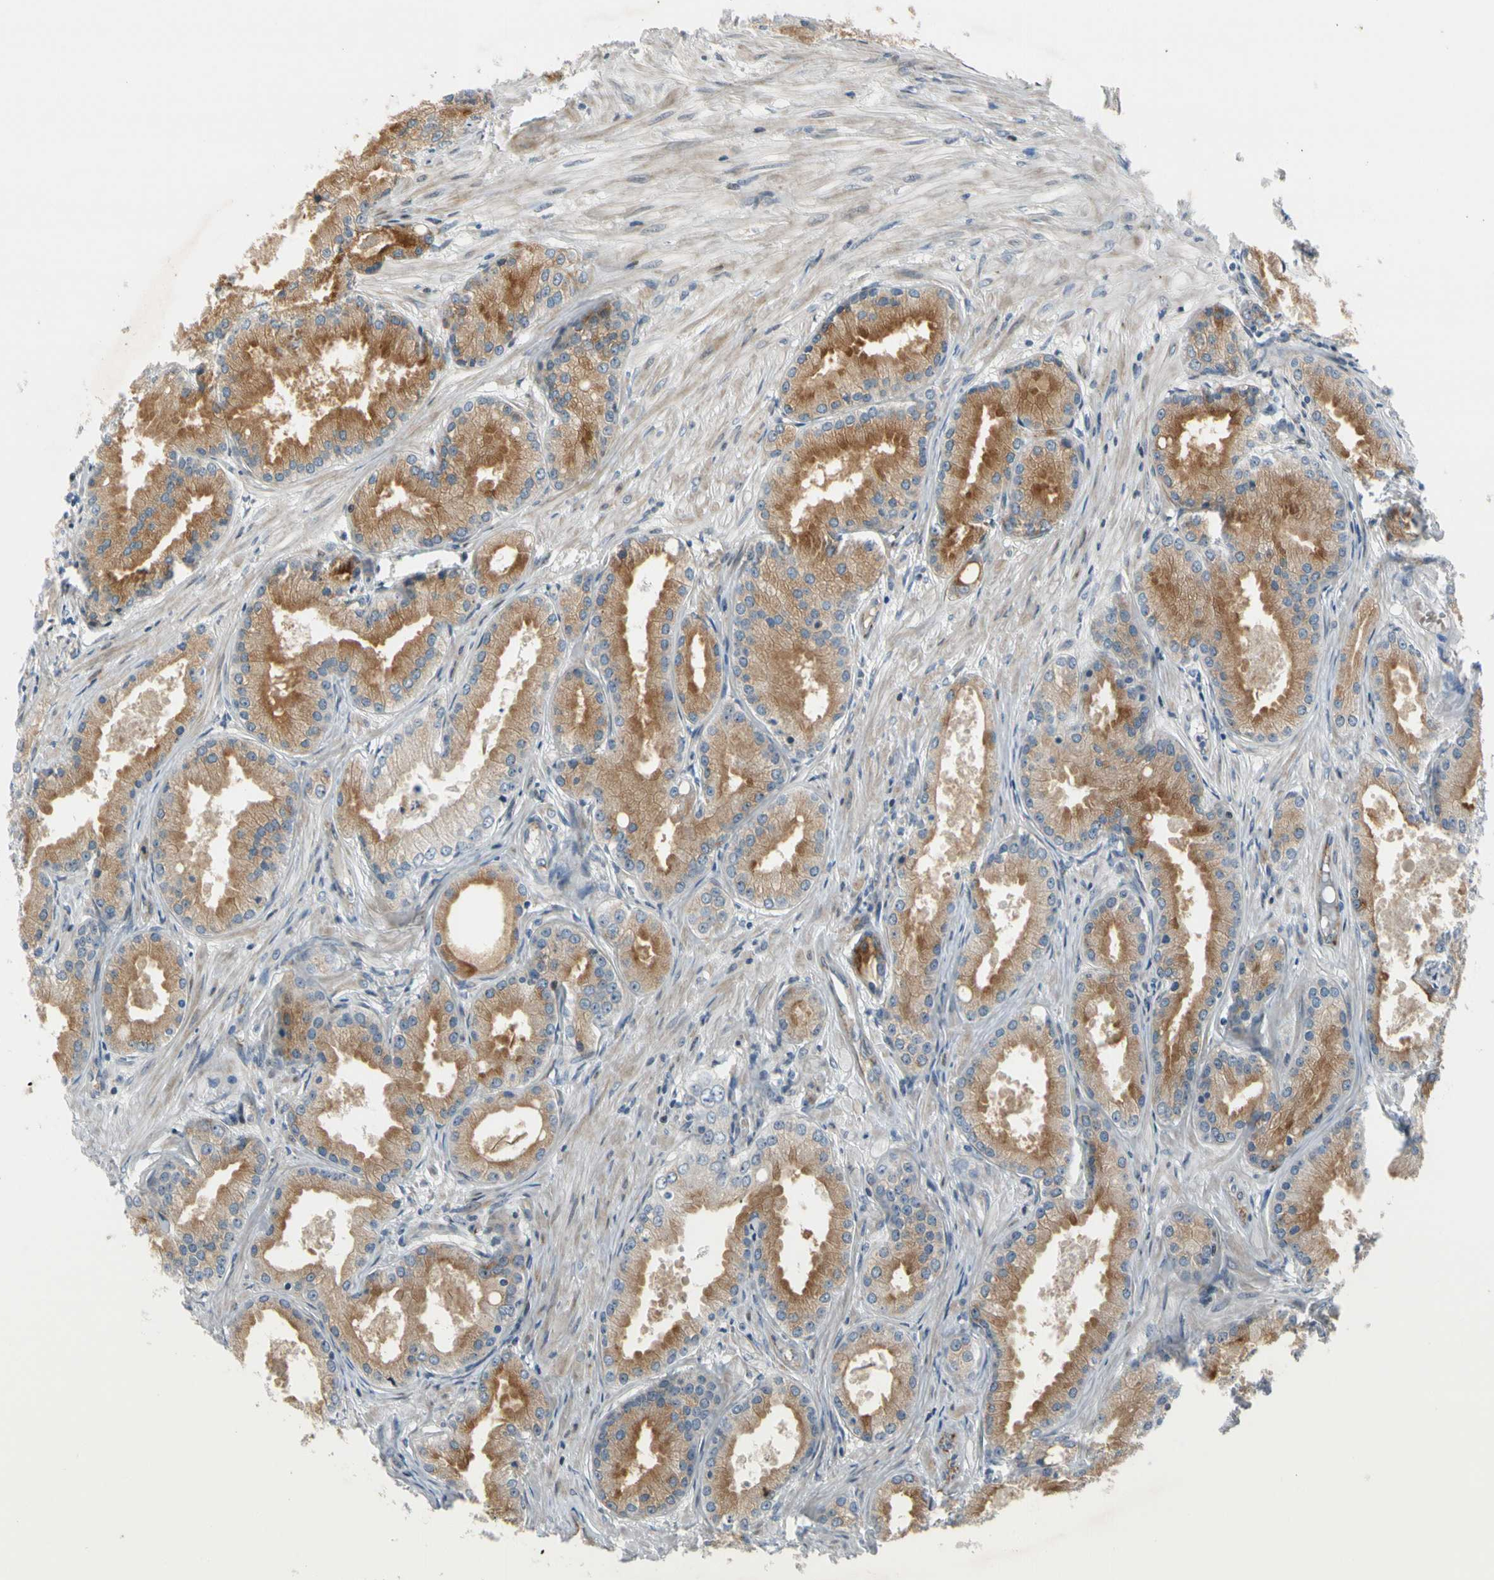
{"staining": {"intensity": "strong", "quantity": "25%-75%", "location": "cytoplasmic/membranous"}, "tissue": "prostate cancer", "cell_type": "Tumor cells", "image_type": "cancer", "snomed": [{"axis": "morphology", "description": "Adenocarcinoma, Low grade"}, {"axis": "topography", "description": "Prostate"}], "caption": "High-power microscopy captured an IHC micrograph of low-grade adenocarcinoma (prostate), revealing strong cytoplasmic/membranous expression in about 25%-75% of tumor cells.", "gene": "NPDC1", "patient": {"sex": "male", "age": 72}}